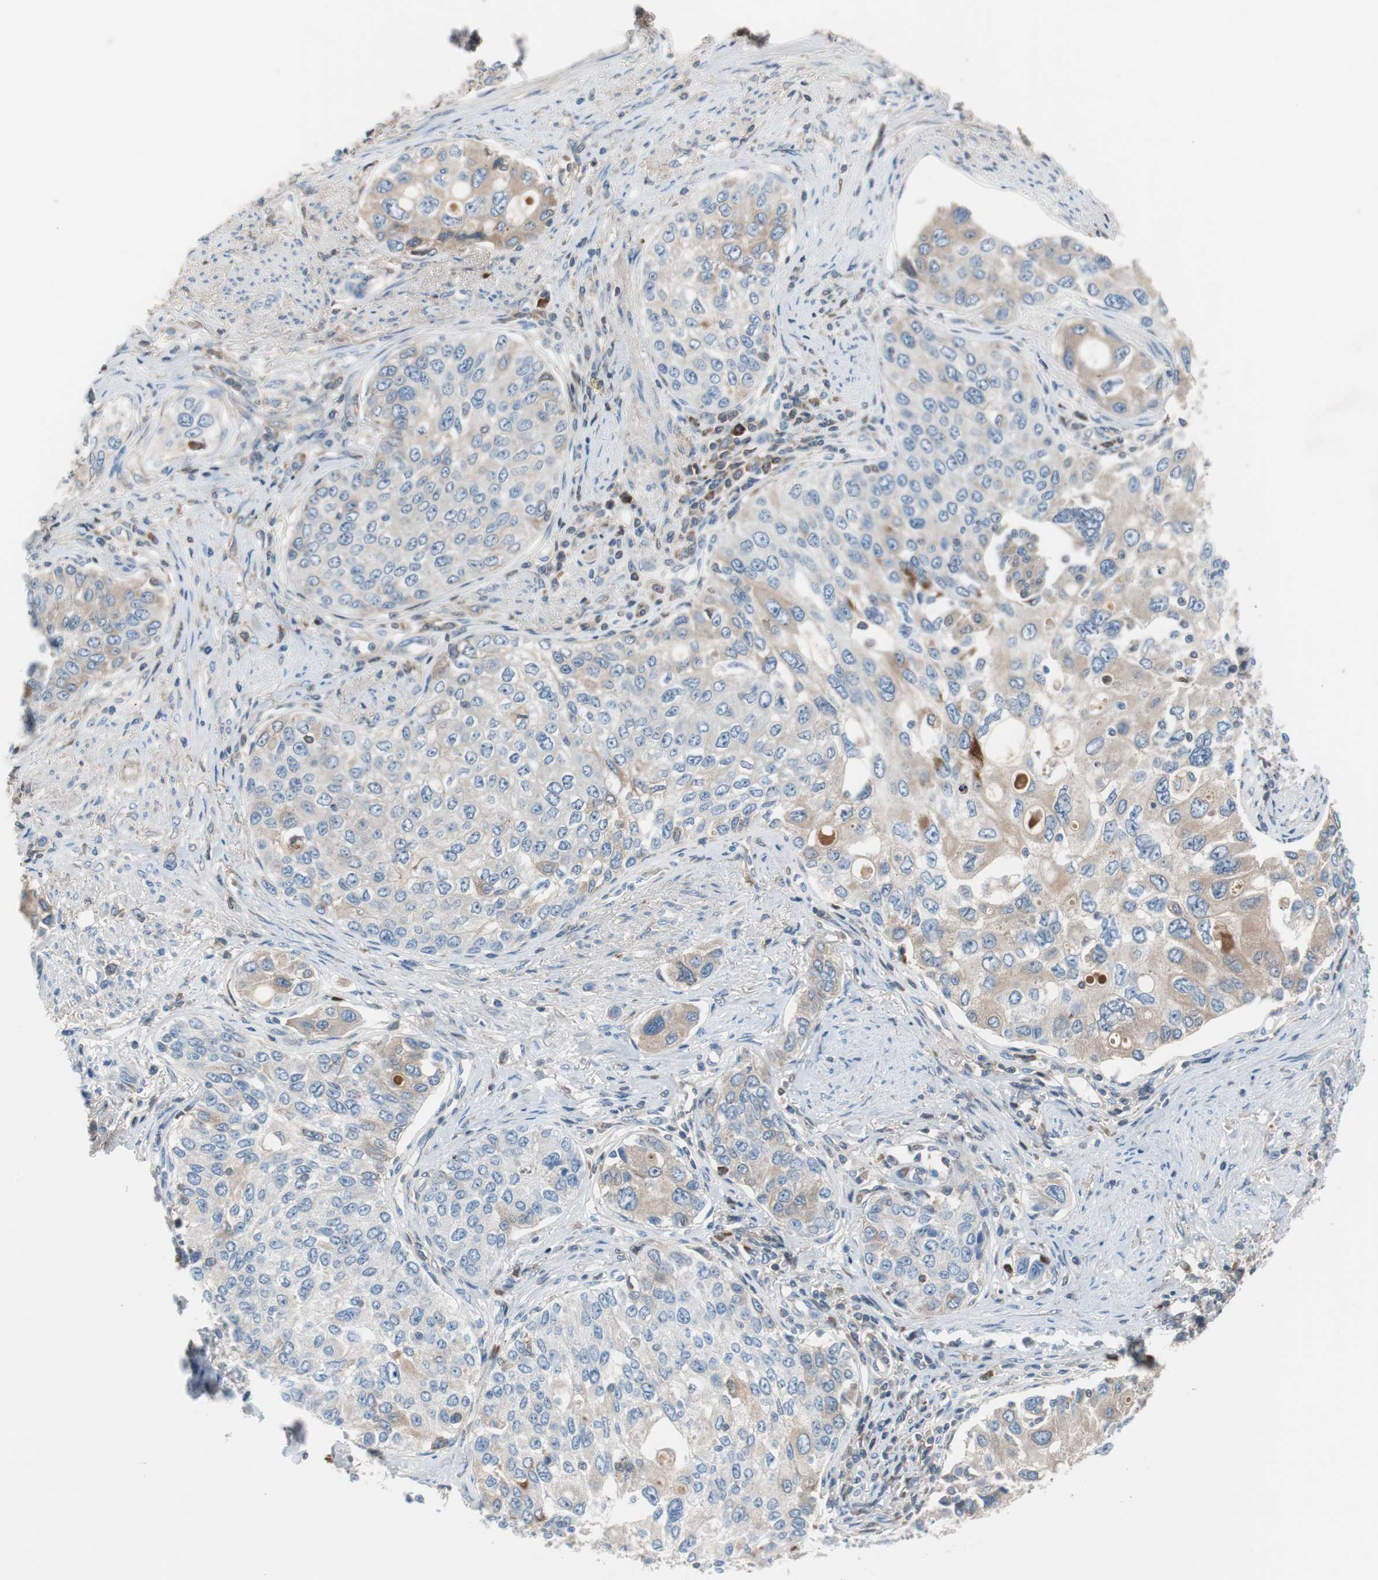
{"staining": {"intensity": "weak", "quantity": "25%-75%", "location": "cytoplasmic/membranous"}, "tissue": "urothelial cancer", "cell_type": "Tumor cells", "image_type": "cancer", "snomed": [{"axis": "morphology", "description": "Urothelial carcinoma, High grade"}, {"axis": "topography", "description": "Urinary bladder"}], "caption": "Protein expression analysis of urothelial cancer reveals weak cytoplasmic/membranous positivity in approximately 25%-75% of tumor cells. The staining was performed using DAB (3,3'-diaminobenzidine), with brown indicating positive protein expression. Nuclei are stained blue with hematoxylin.", "gene": "SERPINF1", "patient": {"sex": "female", "age": 56}}